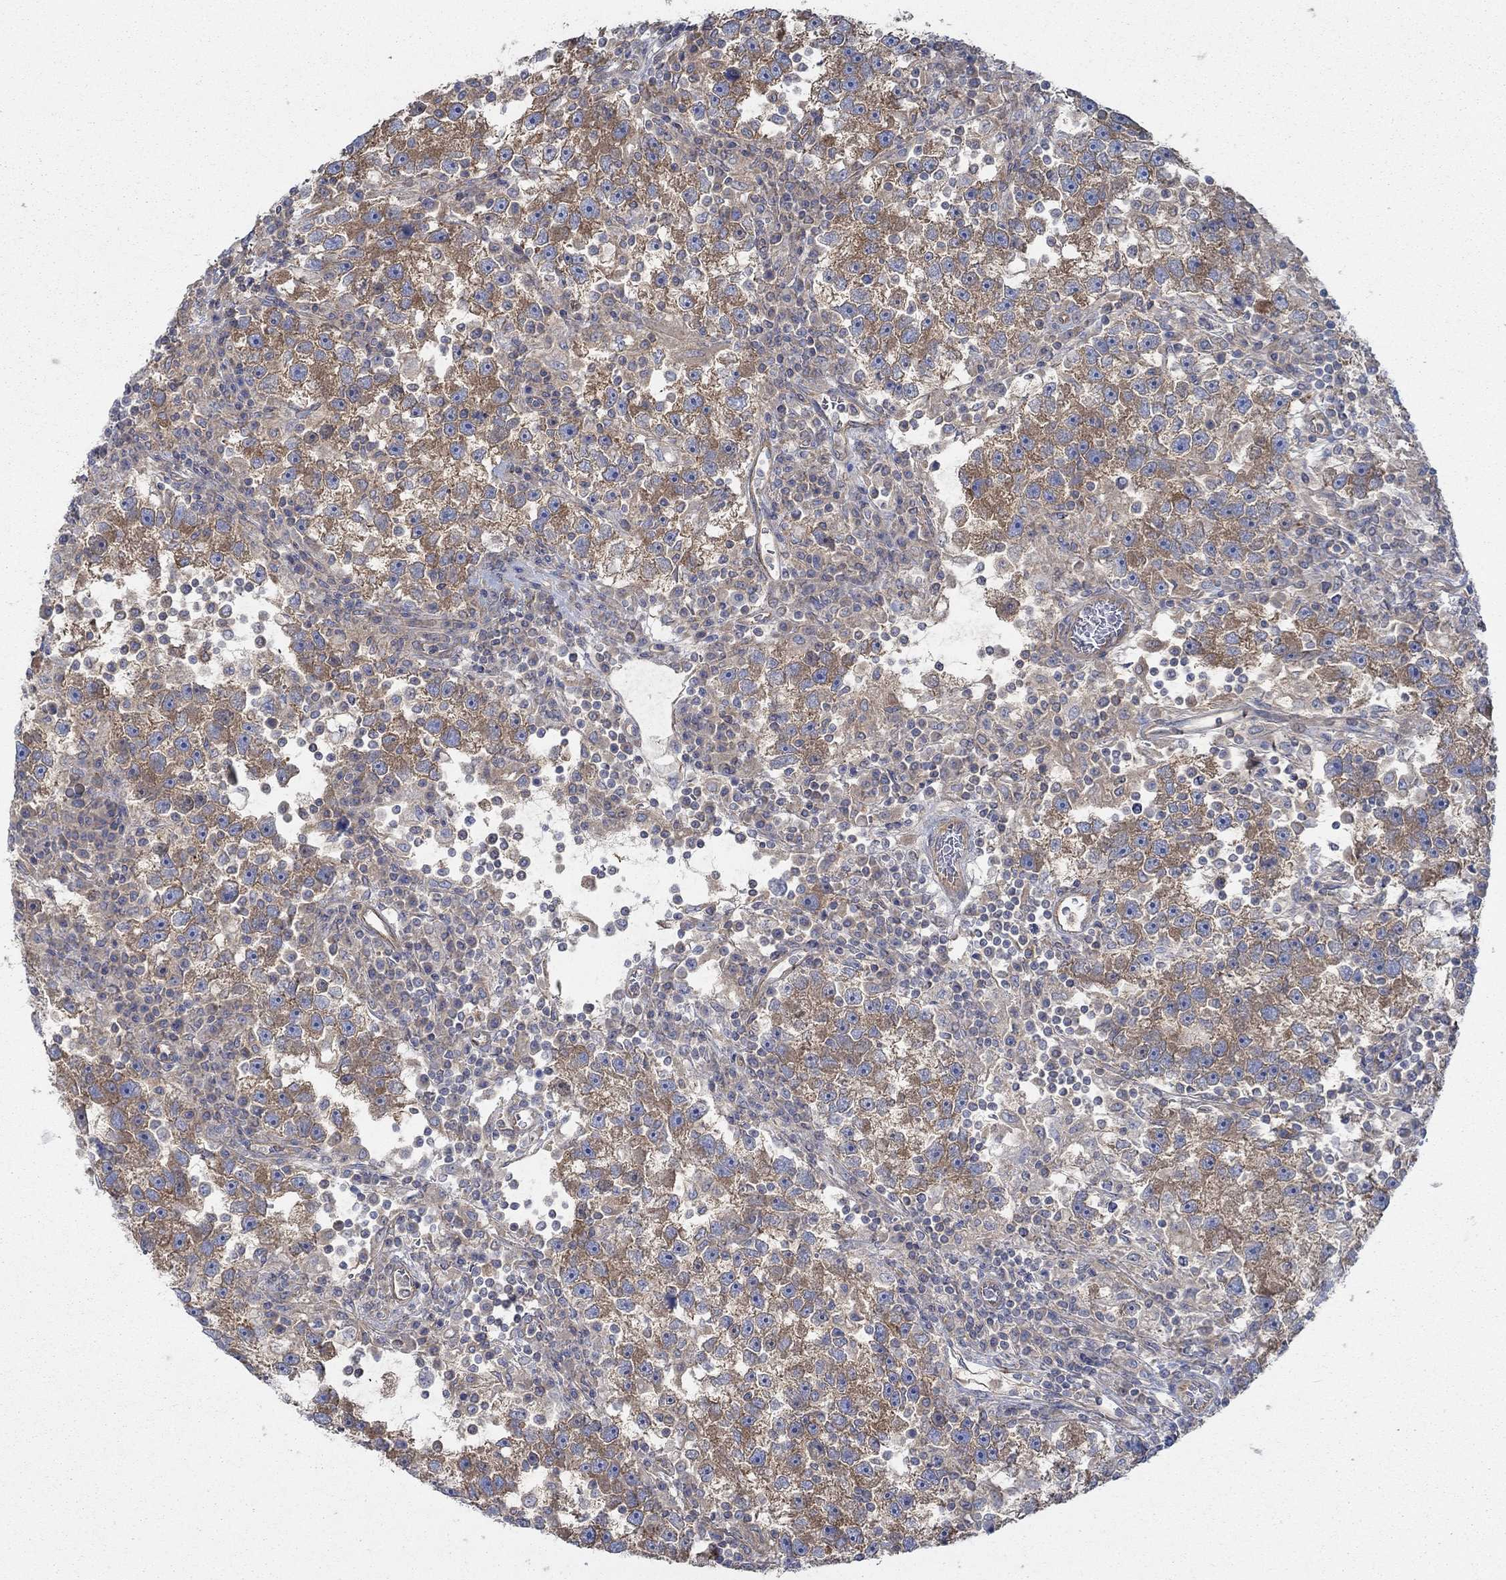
{"staining": {"intensity": "strong", "quantity": ">75%", "location": "cytoplasmic/membranous"}, "tissue": "testis cancer", "cell_type": "Tumor cells", "image_type": "cancer", "snomed": [{"axis": "morphology", "description": "Seminoma, NOS"}, {"axis": "topography", "description": "Testis"}], "caption": "DAB immunohistochemical staining of human testis cancer (seminoma) exhibits strong cytoplasmic/membranous protein expression in about >75% of tumor cells.", "gene": "SPAG9", "patient": {"sex": "male", "age": 47}}